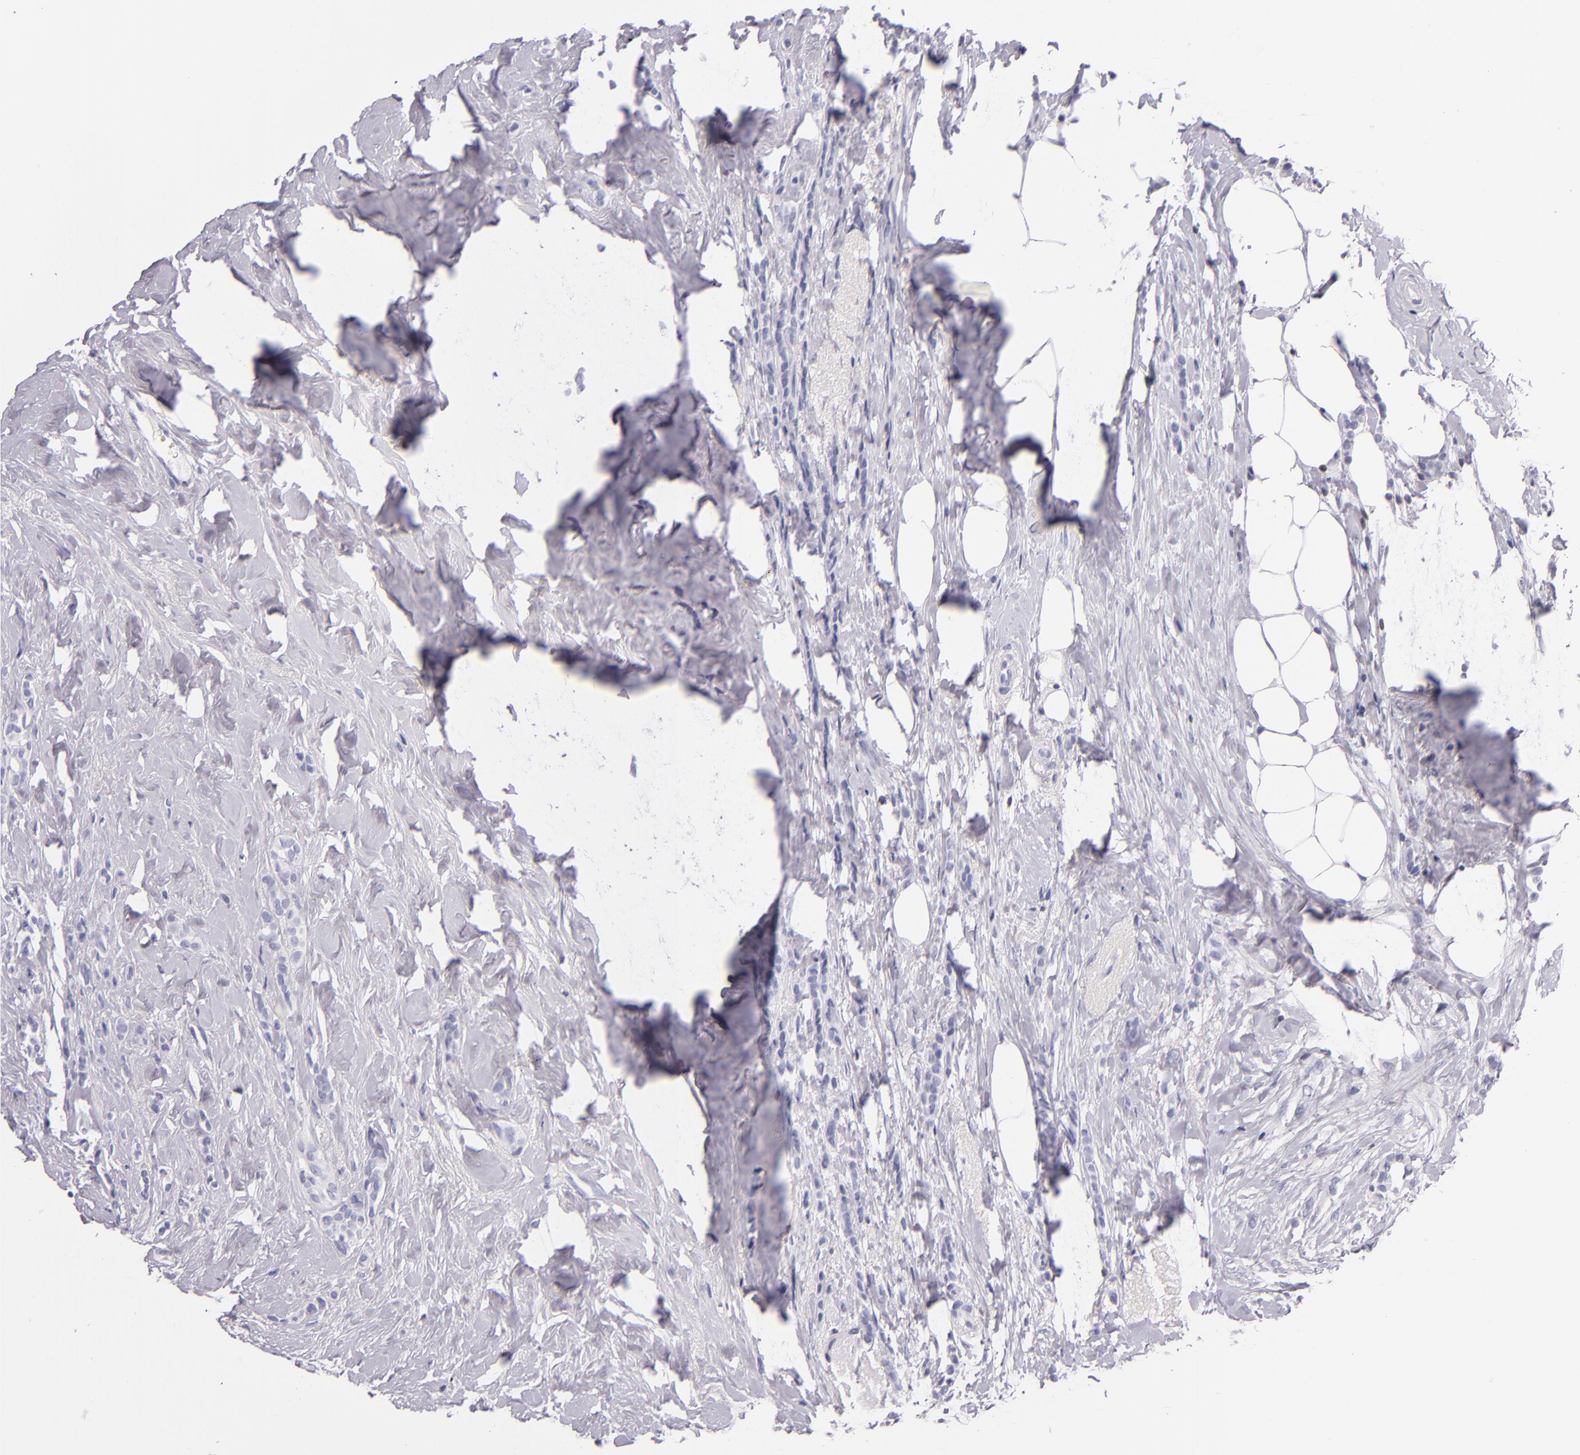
{"staining": {"intensity": "negative", "quantity": "none", "location": "none"}, "tissue": "breast cancer", "cell_type": "Tumor cells", "image_type": "cancer", "snomed": [{"axis": "morphology", "description": "Lobular carcinoma"}, {"axis": "topography", "description": "Breast"}], "caption": "The micrograph shows no significant positivity in tumor cells of breast cancer (lobular carcinoma).", "gene": "CD48", "patient": {"sex": "female", "age": 56}}